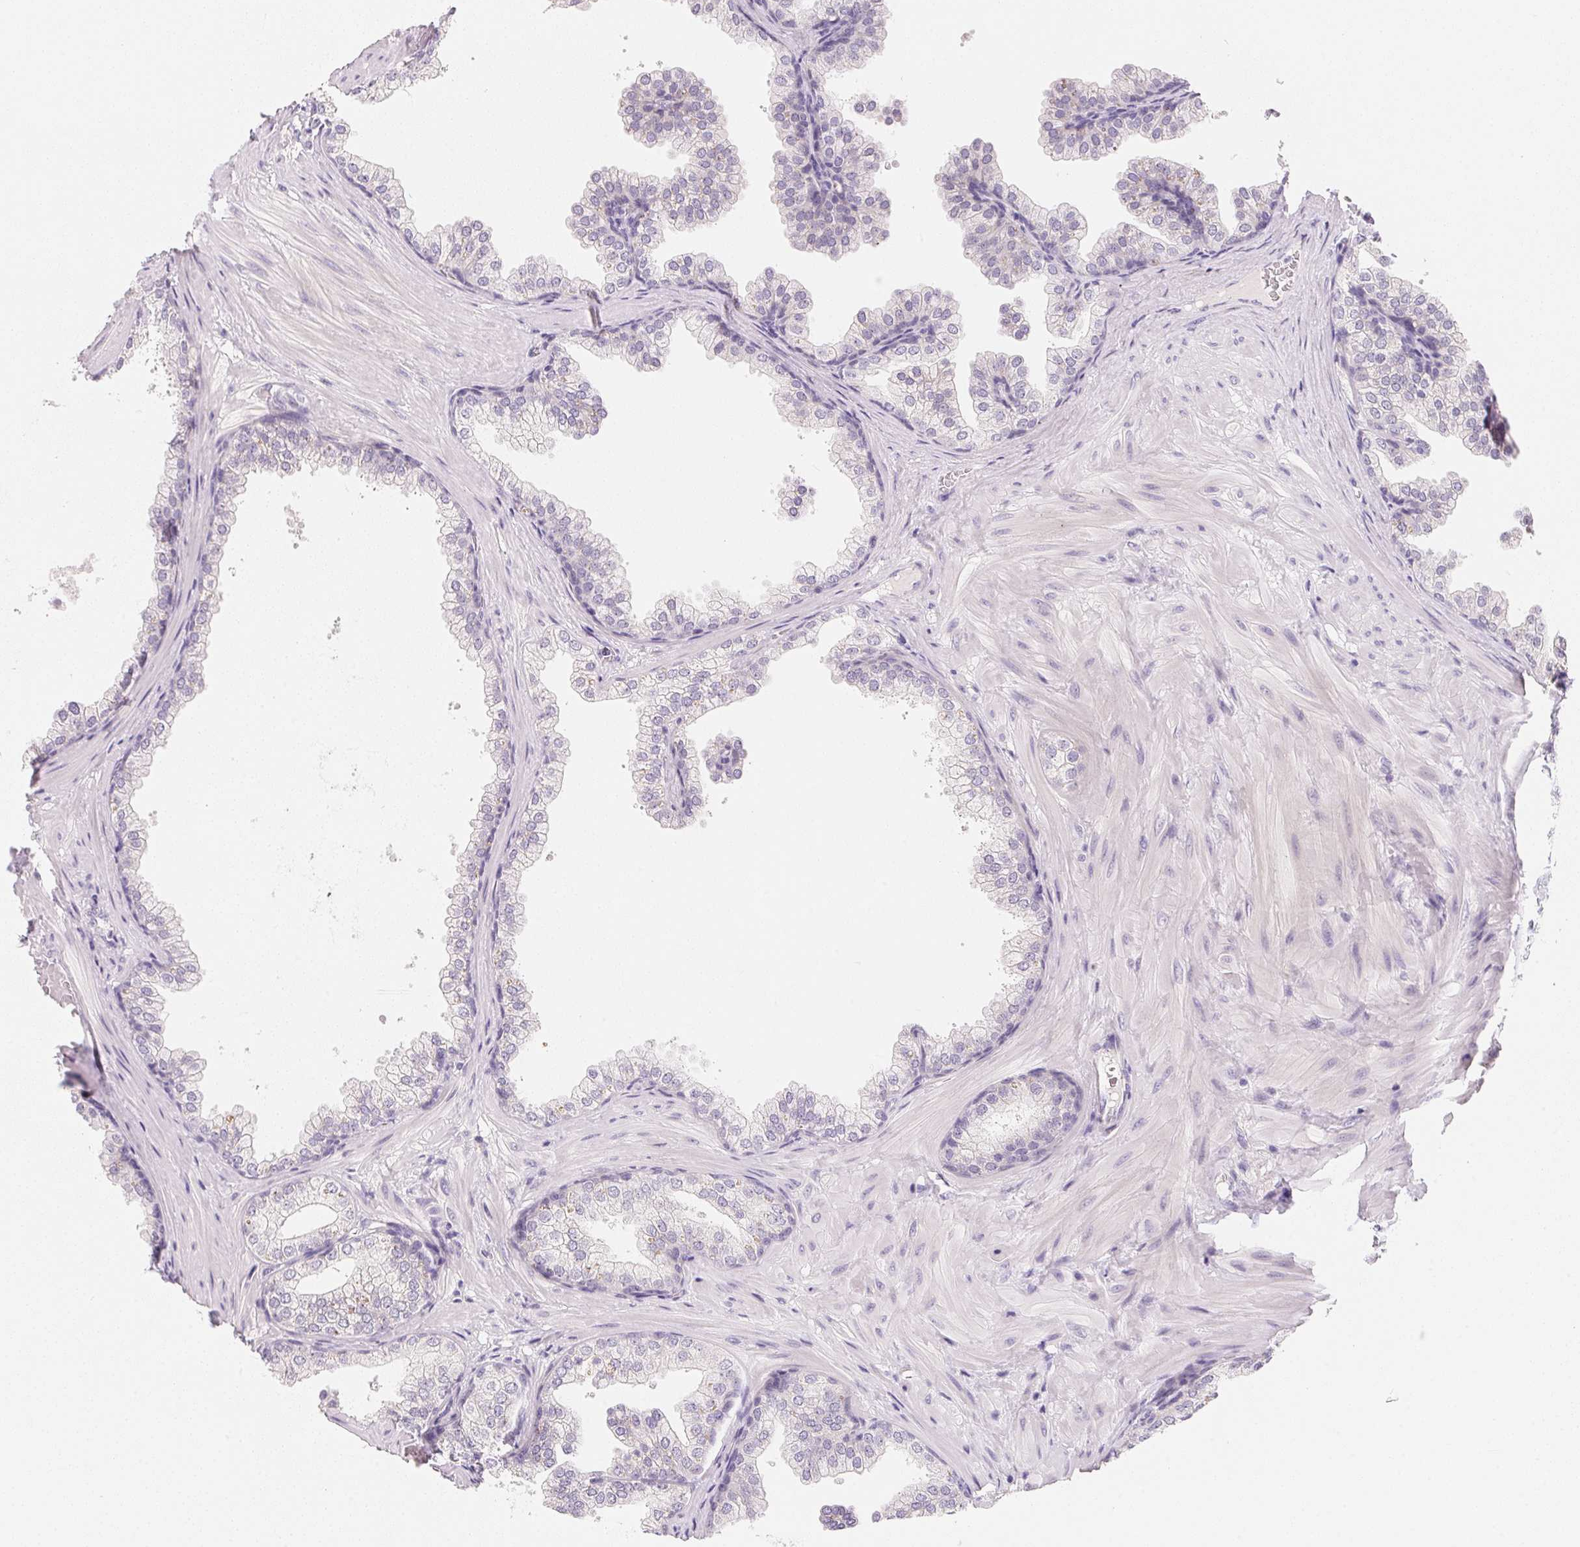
{"staining": {"intensity": "negative", "quantity": "none", "location": "none"}, "tissue": "prostate", "cell_type": "Glandular cells", "image_type": "normal", "snomed": [{"axis": "morphology", "description": "Normal tissue, NOS"}, {"axis": "topography", "description": "Prostate"}], "caption": "IHC of normal prostate exhibits no positivity in glandular cells. Nuclei are stained in blue.", "gene": "MCOLN3", "patient": {"sex": "male", "age": 37}}